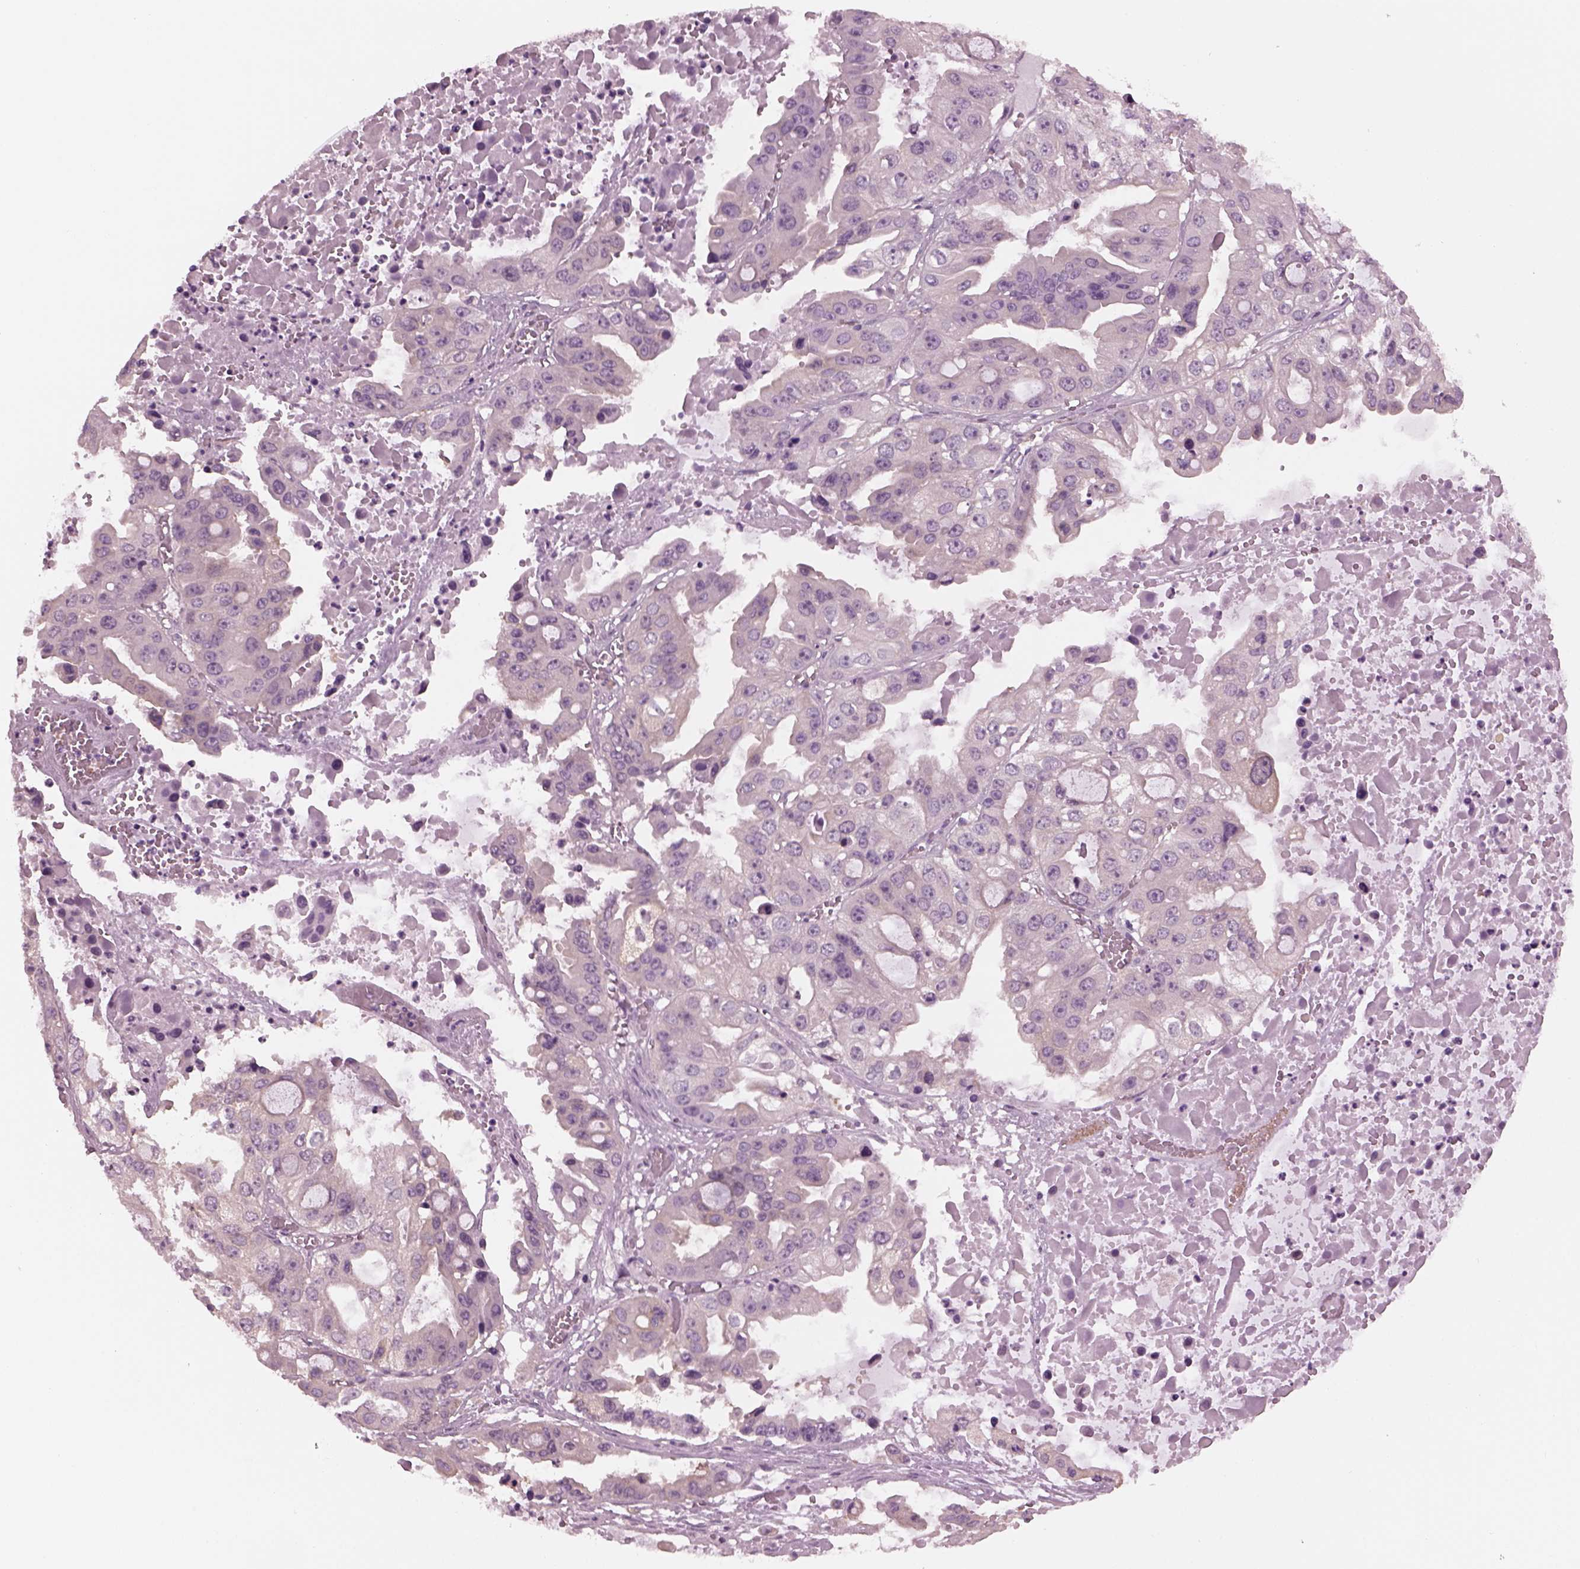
{"staining": {"intensity": "negative", "quantity": "none", "location": "none"}, "tissue": "ovarian cancer", "cell_type": "Tumor cells", "image_type": "cancer", "snomed": [{"axis": "morphology", "description": "Cystadenocarcinoma, serous, NOS"}, {"axis": "topography", "description": "Ovary"}], "caption": "DAB (3,3'-diaminobenzidine) immunohistochemical staining of serous cystadenocarcinoma (ovarian) reveals no significant staining in tumor cells.", "gene": "SHTN1", "patient": {"sex": "female", "age": 56}}